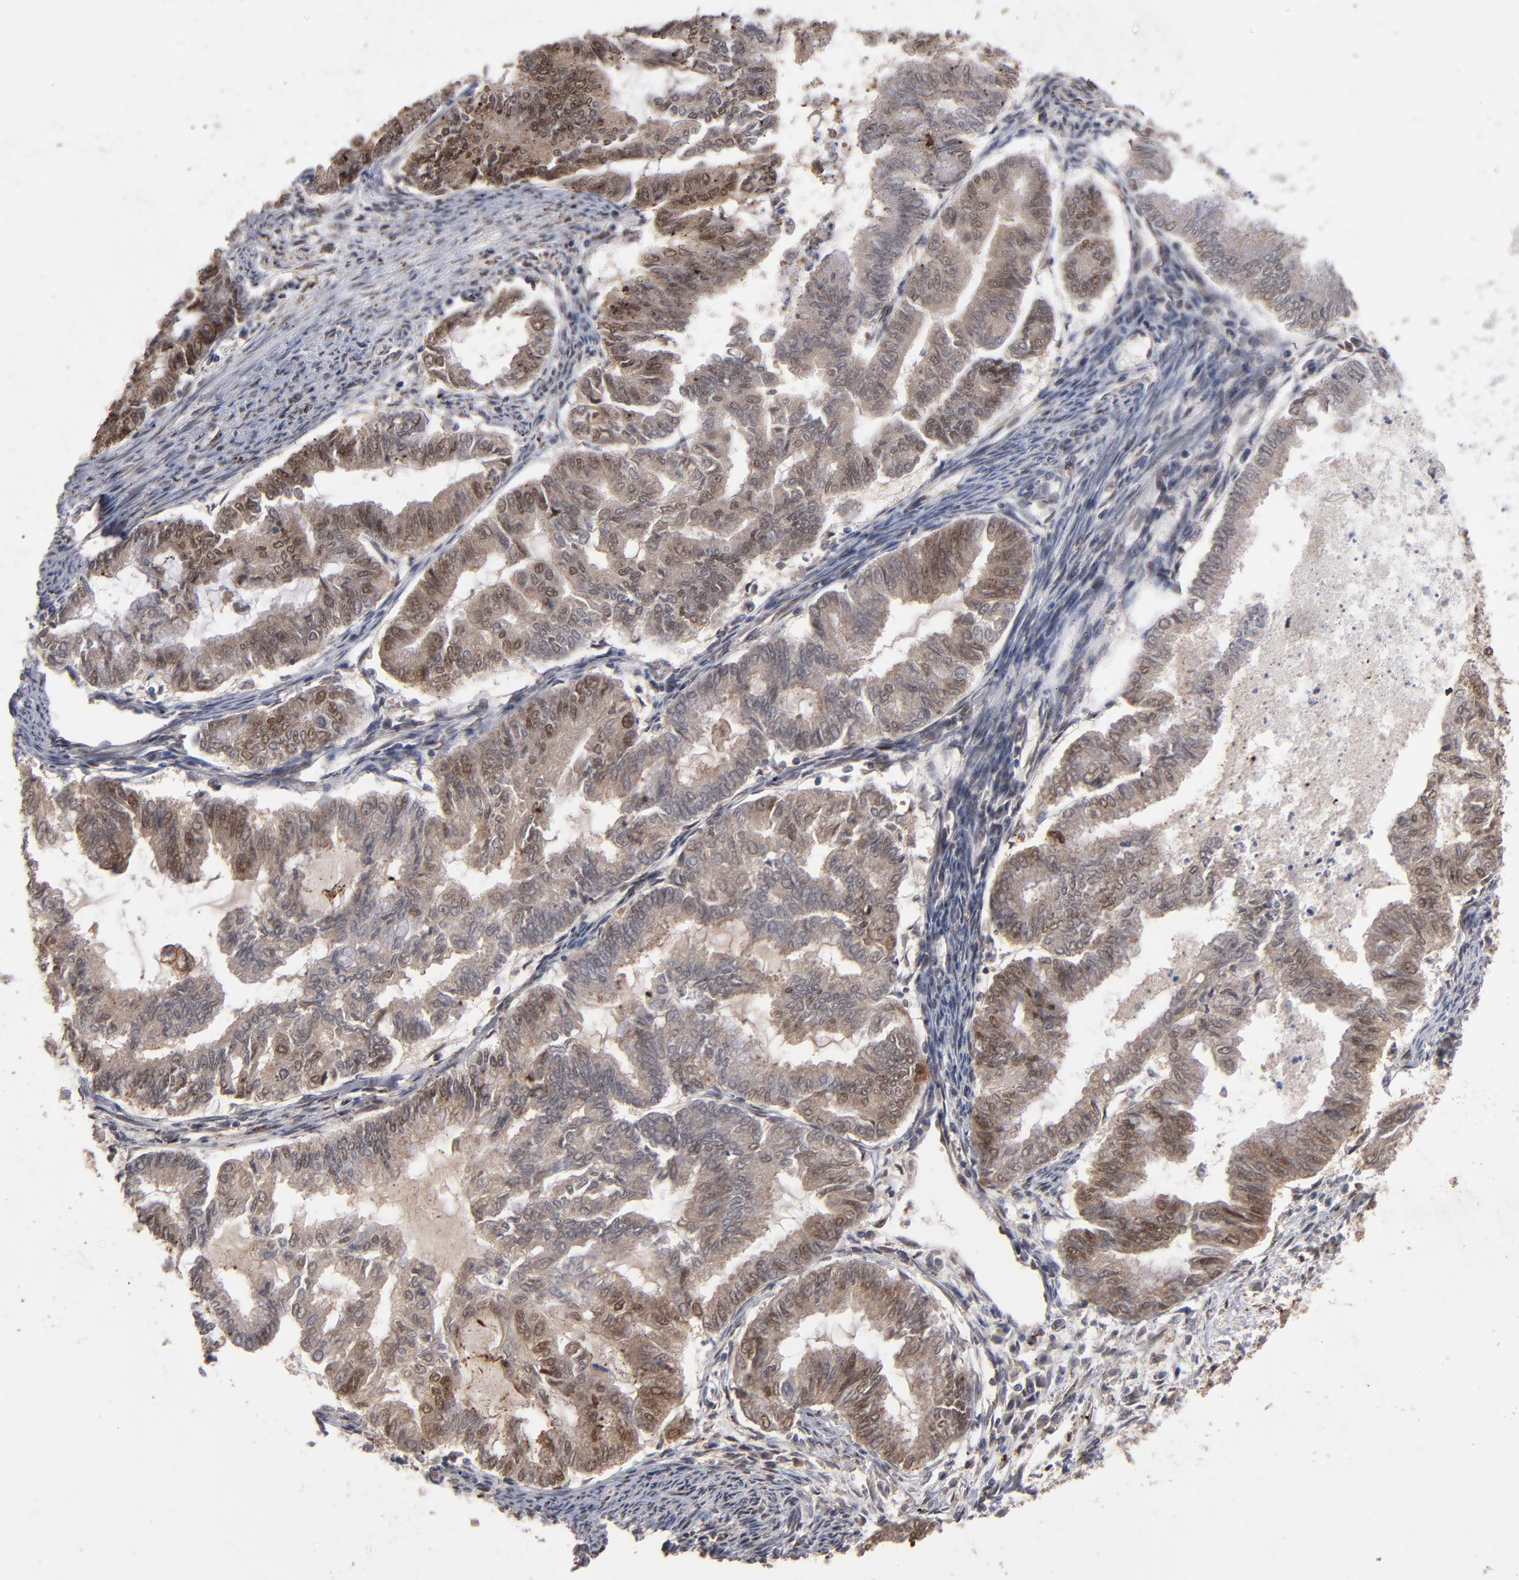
{"staining": {"intensity": "weak", "quantity": ">75%", "location": "cytoplasmic/membranous,nuclear"}, "tissue": "endometrial cancer", "cell_type": "Tumor cells", "image_type": "cancer", "snomed": [{"axis": "morphology", "description": "Adenocarcinoma, NOS"}, {"axis": "topography", "description": "Endometrium"}], "caption": "IHC of endometrial cancer shows low levels of weak cytoplasmic/membranous and nuclear staining in approximately >75% of tumor cells. The staining is performed using DAB brown chromogen to label protein expression. The nuclei are counter-stained blue using hematoxylin.", "gene": "HUWE1", "patient": {"sex": "female", "age": 79}}